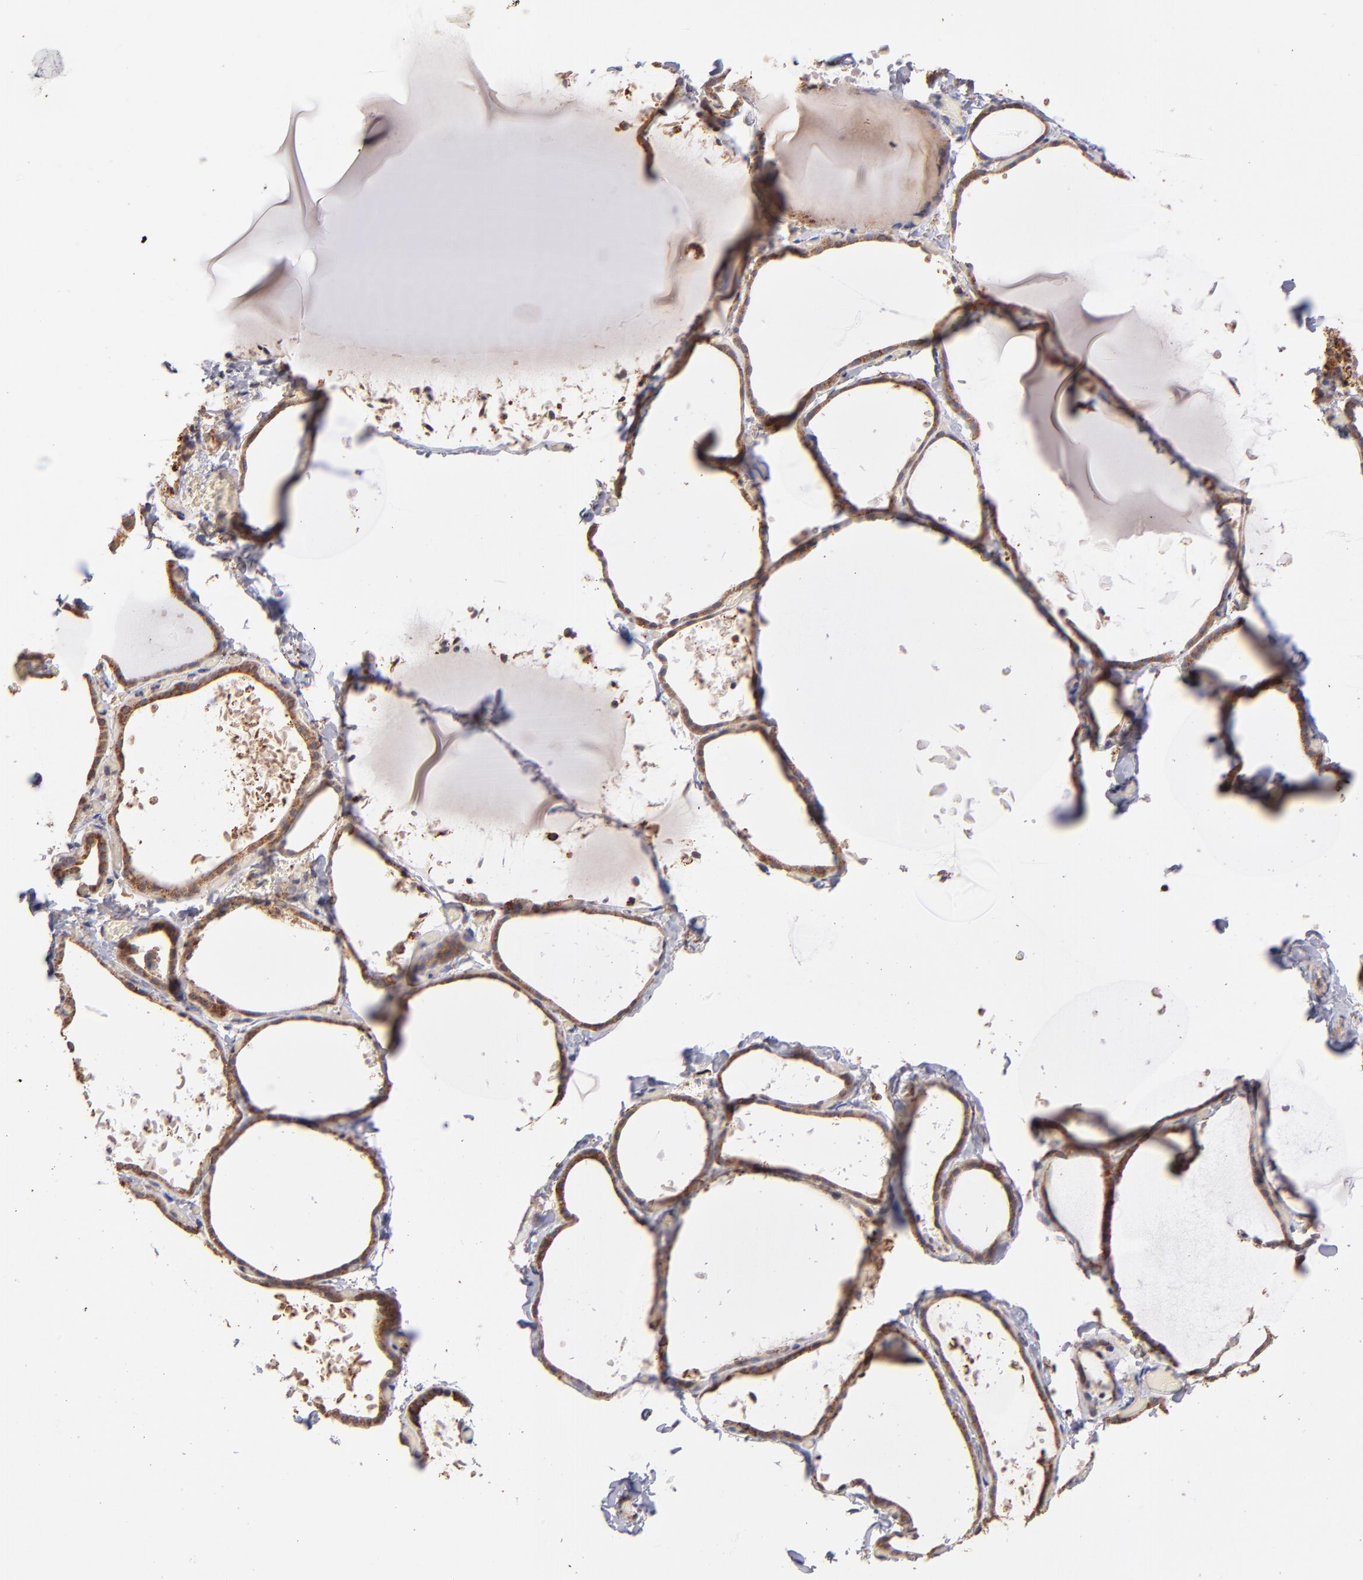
{"staining": {"intensity": "moderate", "quantity": ">75%", "location": "cytoplasmic/membranous"}, "tissue": "thyroid gland", "cell_type": "Glandular cells", "image_type": "normal", "snomed": [{"axis": "morphology", "description": "Normal tissue, NOS"}, {"axis": "topography", "description": "Thyroid gland"}], "caption": "IHC (DAB (3,3'-diaminobenzidine)) staining of normal human thyroid gland reveals moderate cytoplasmic/membranous protein positivity in about >75% of glandular cells. (DAB = brown stain, brightfield microscopy at high magnification).", "gene": "DLST", "patient": {"sex": "female", "age": 22}}